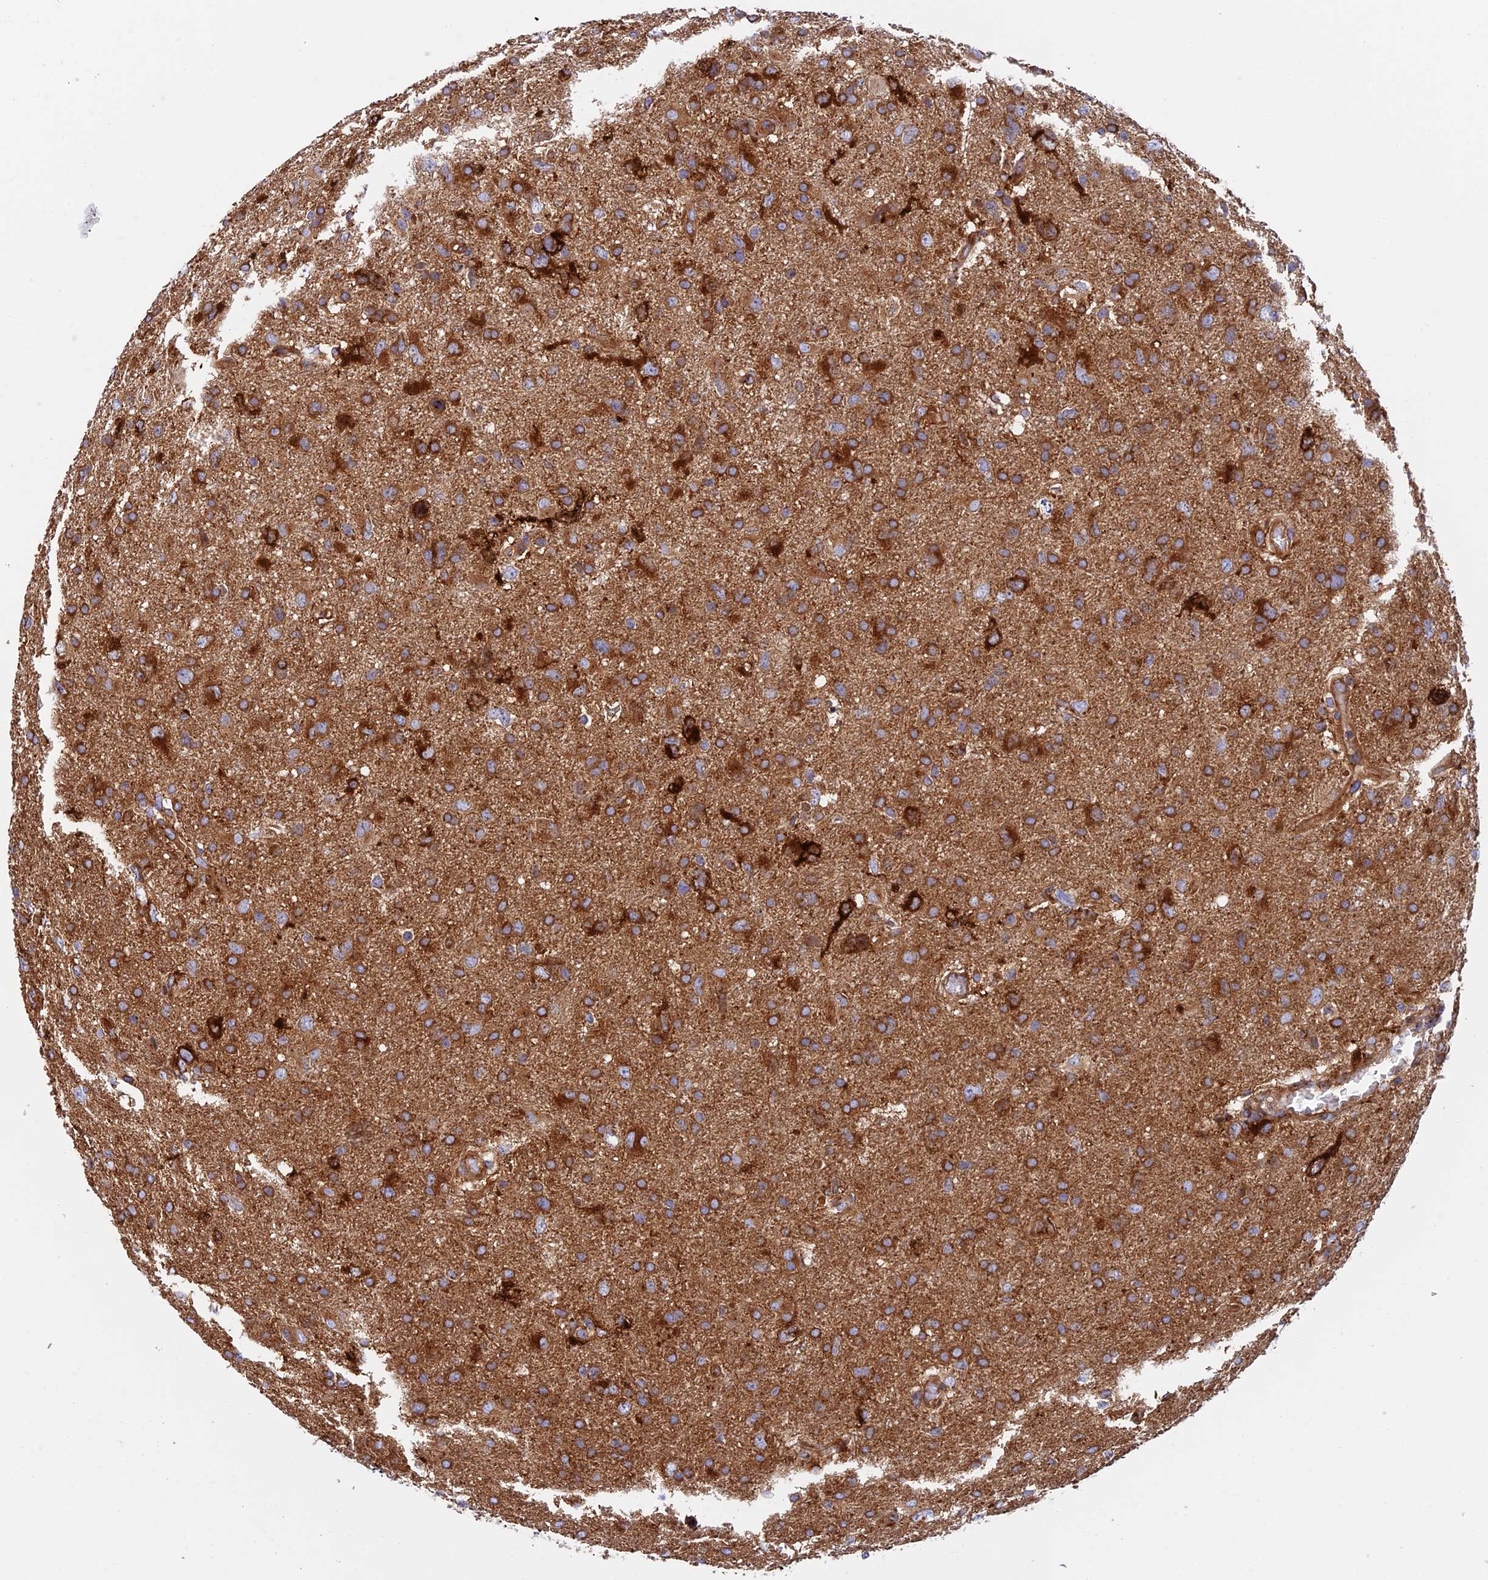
{"staining": {"intensity": "strong", "quantity": "25%-75%", "location": "cytoplasmic/membranous"}, "tissue": "glioma", "cell_type": "Tumor cells", "image_type": "cancer", "snomed": [{"axis": "morphology", "description": "Glioma, malignant, High grade"}, {"axis": "topography", "description": "Brain"}], "caption": "DAB immunohistochemical staining of human malignant glioma (high-grade) demonstrates strong cytoplasmic/membranous protein positivity in about 25%-75% of tumor cells.", "gene": "DCTN2", "patient": {"sex": "male", "age": 61}}